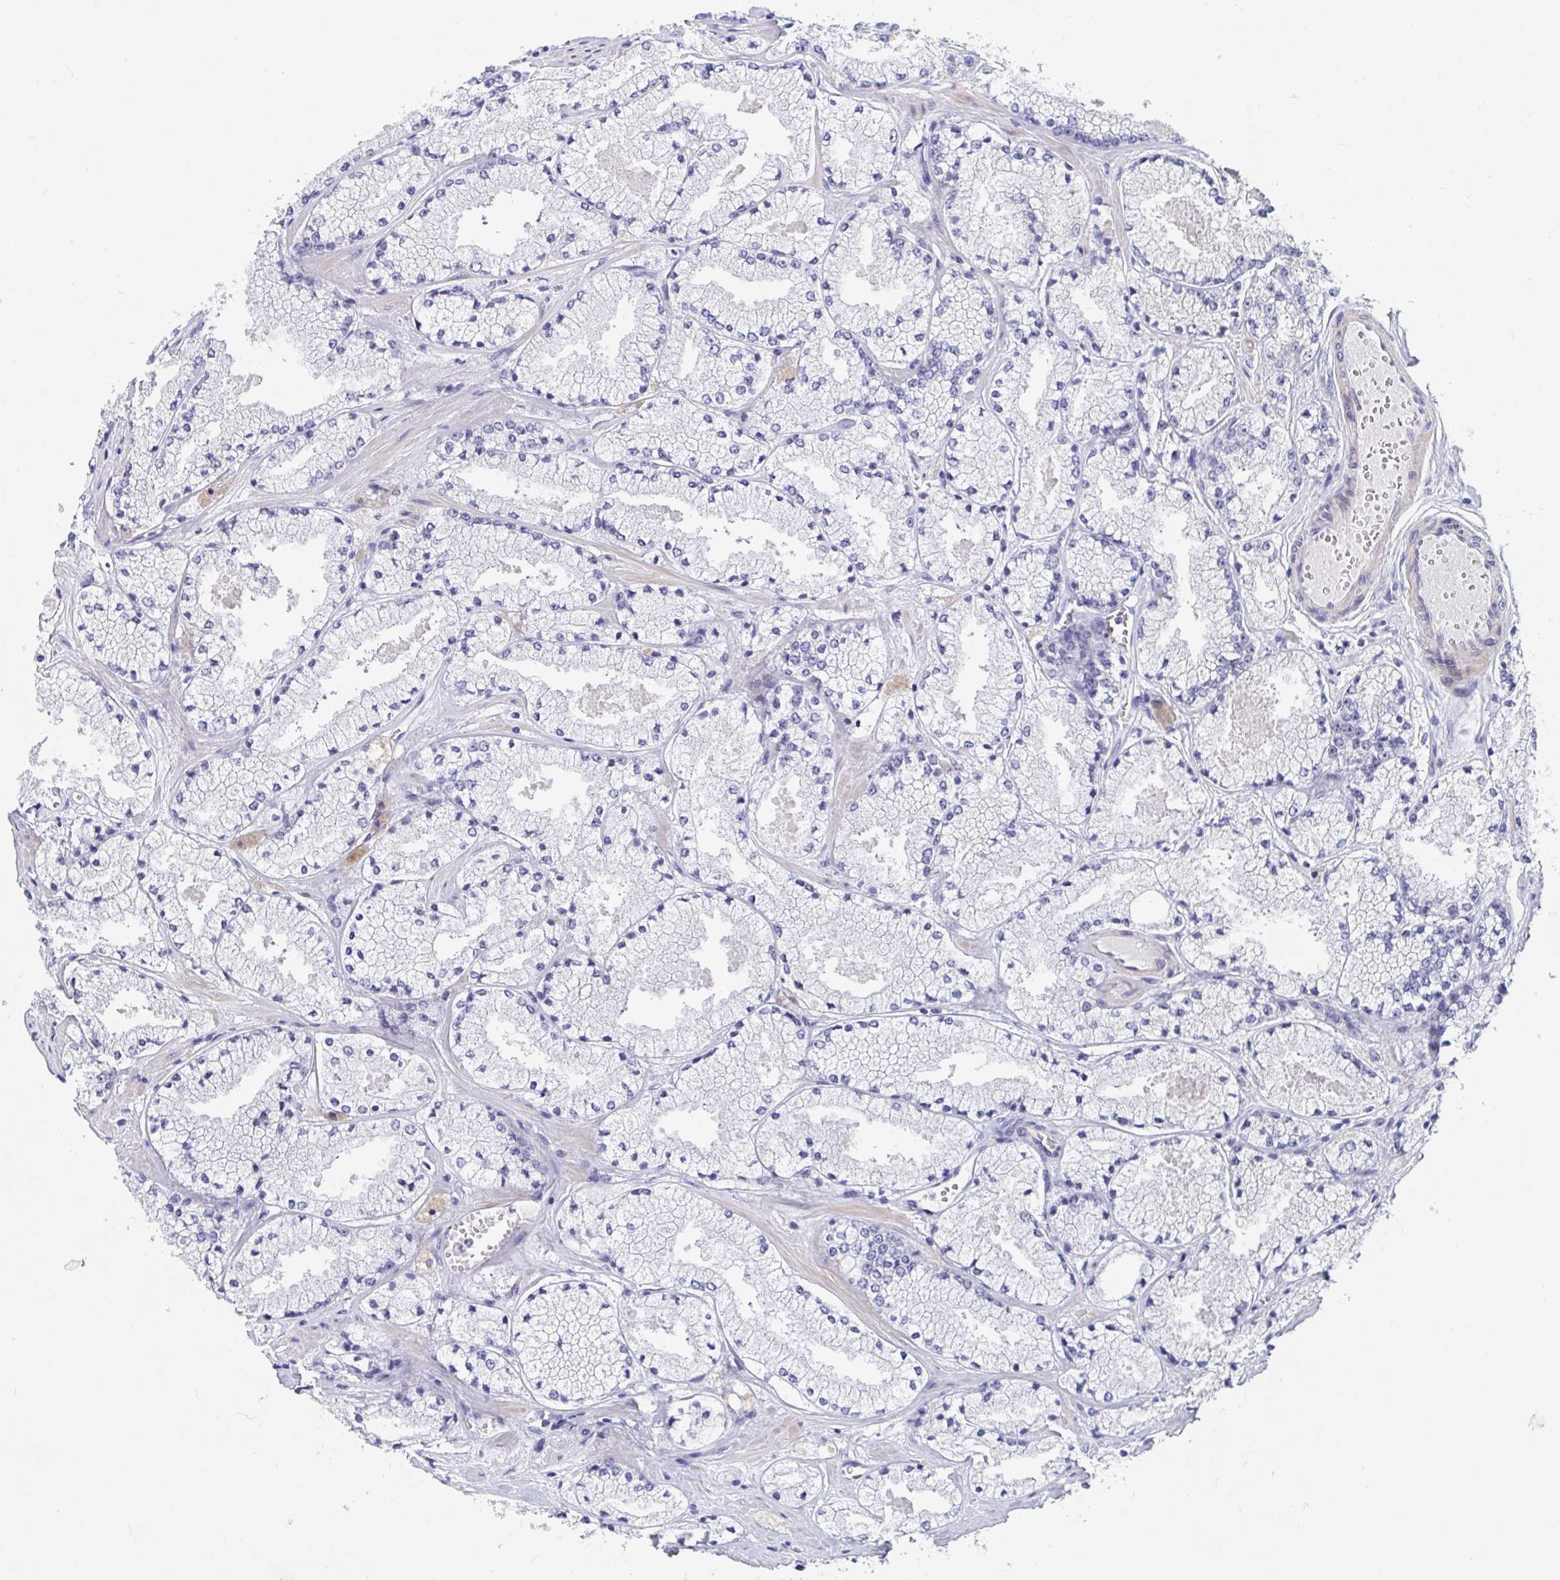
{"staining": {"intensity": "negative", "quantity": "none", "location": "none"}, "tissue": "prostate cancer", "cell_type": "Tumor cells", "image_type": "cancer", "snomed": [{"axis": "morphology", "description": "Adenocarcinoma, High grade"}, {"axis": "topography", "description": "Prostate"}], "caption": "Immunohistochemistry photomicrograph of prostate high-grade adenocarcinoma stained for a protein (brown), which demonstrates no expression in tumor cells. (Immunohistochemistry (ihc), brightfield microscopy, high magnification).", "gene": "FAM156B", "patient": {"sex": "male", "age": 63}}